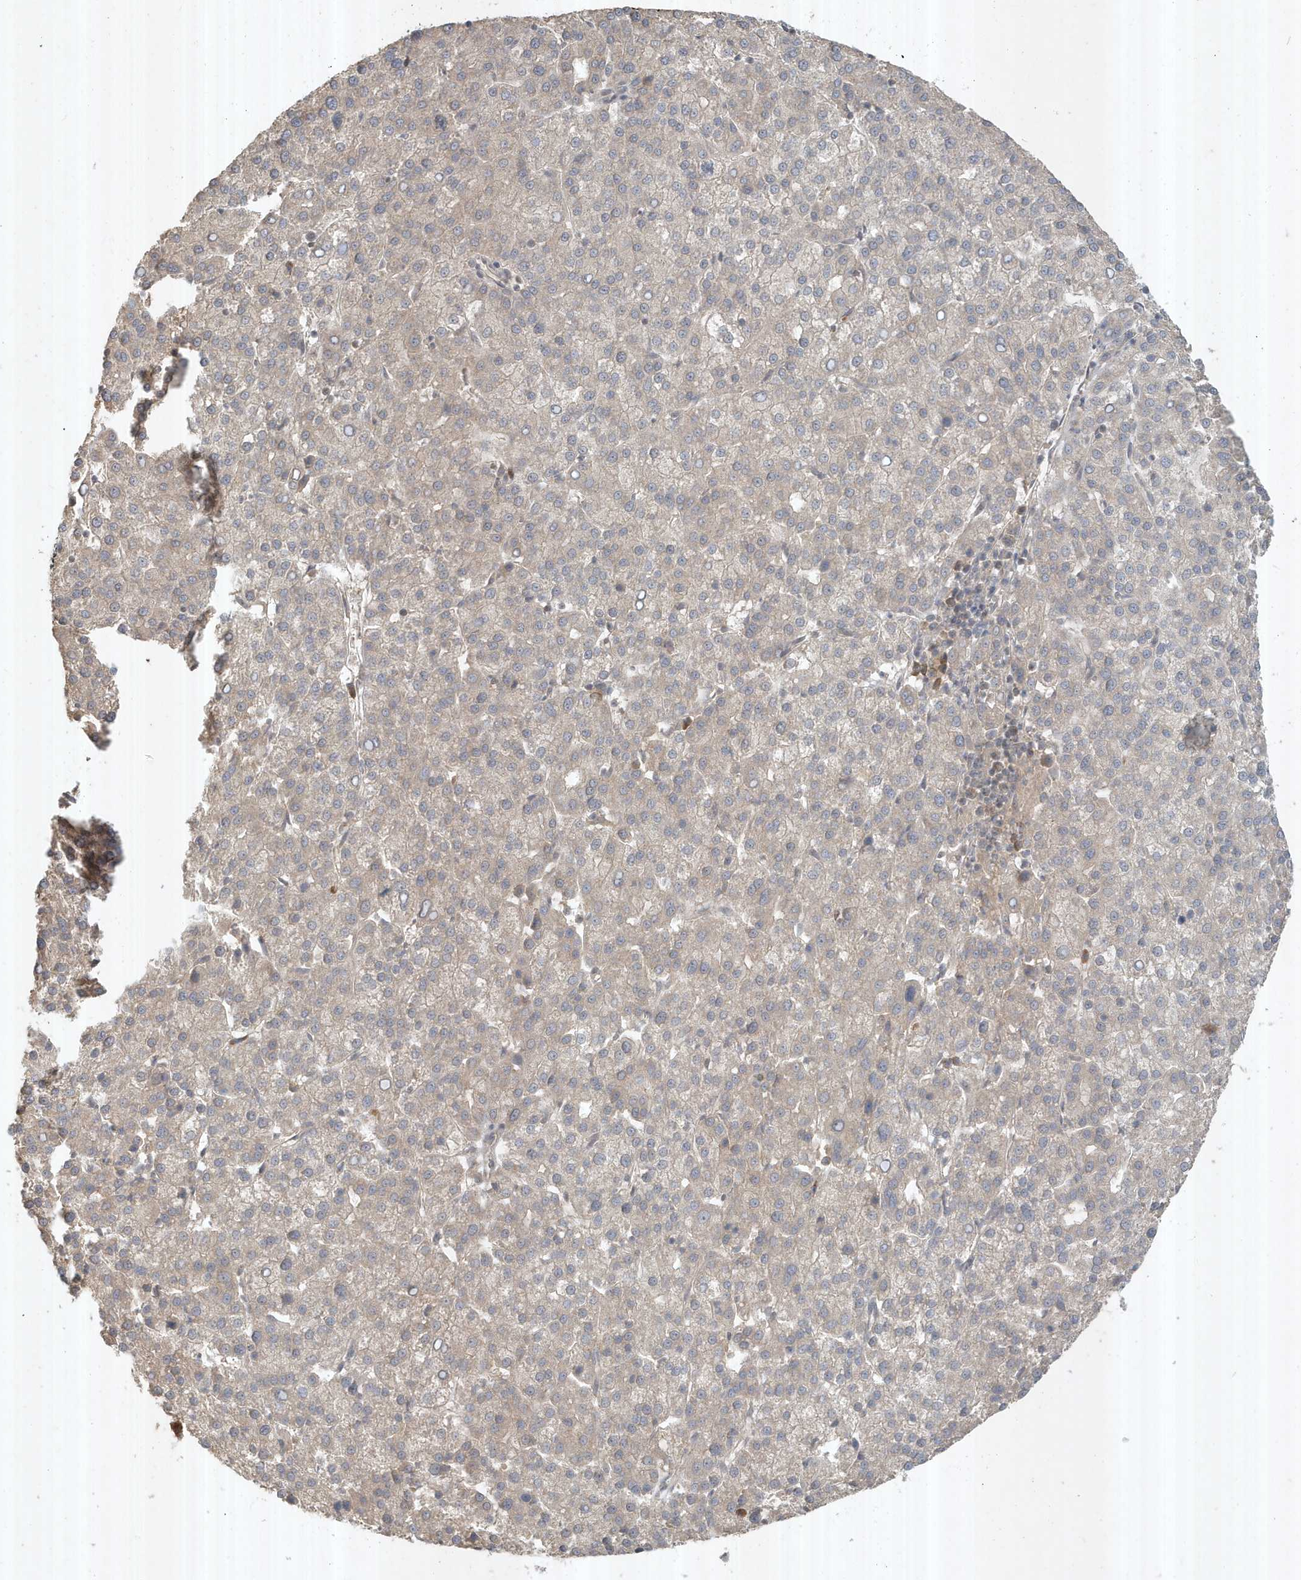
{"staining": {"intensity": "weak", "quantity": "<25%", "location": "cytoplasmic/membranous"}, "tissue": "liver cancer", "cell_type": "Tumor cells", "image_type": "cancer", "snomed": [{"axis": "morphology", "description": "Carcinoma, Hepatocellular, NOS"}, {"axis": "topography", "description": "Liver"}], "caption": "The photomicrograph displays no significant expression in tumor cells of liver cancer (hepatocellular carcinoma).", "gene": "ABCB9", "patient": {"sex": "female", "age": 58}}